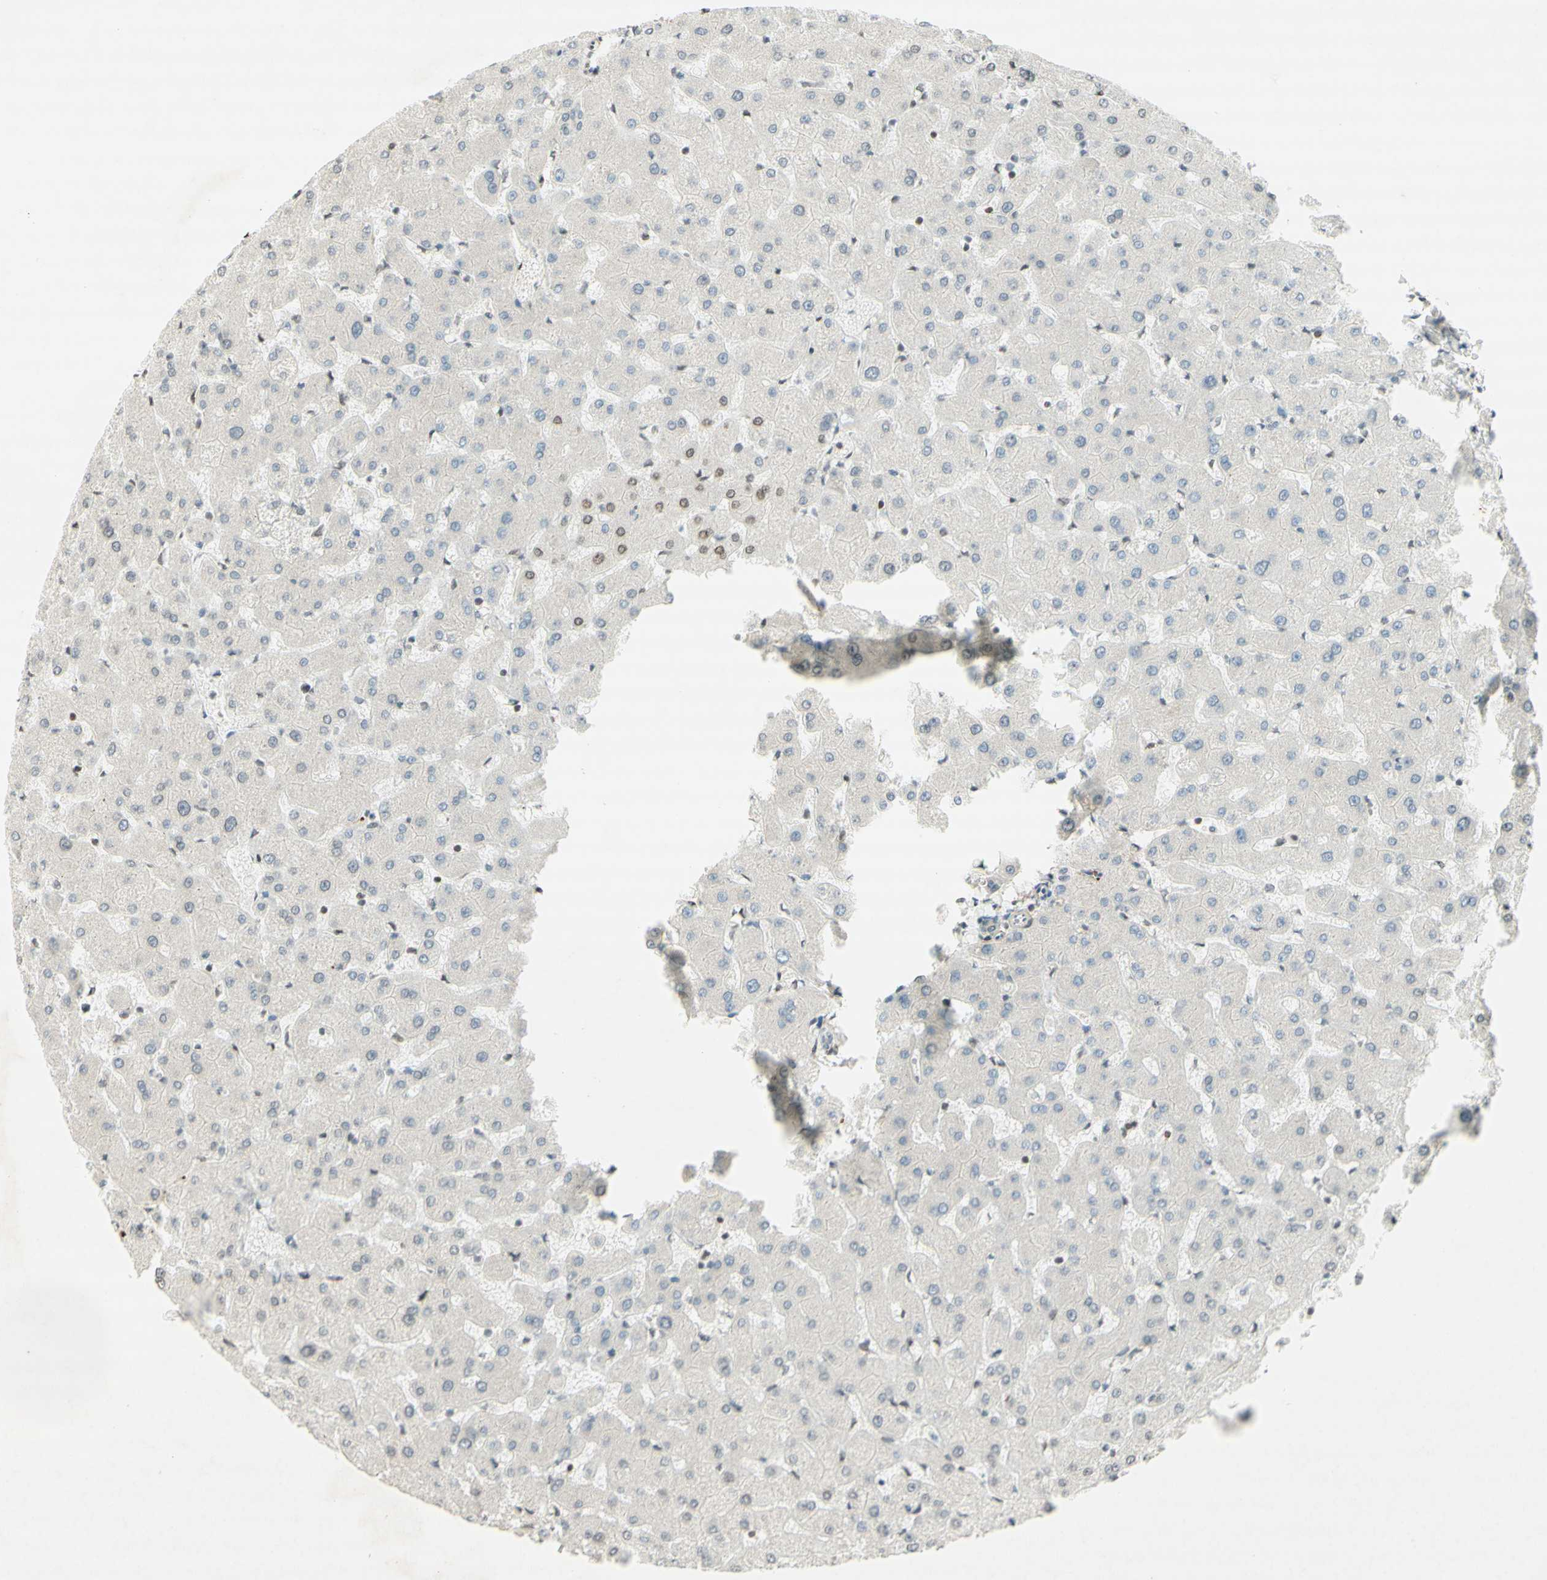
{"staining": {"intensity": "negative", "quantity": "none", "location": "none"}, "tissue": "liver", "cell_type": "Cholangiocytes", "image_type": "normal", "snomed": [{"axis": "morphology", "description": "Normal tissue, NOS"}, {"axis": "topography", "description": "Liver"}], "caption": "Protein analysis of normal liver displays no significant positivity in cholangiocytes. (Stains: DAB immunohistochemistry with hematoxylin counter stain, Microscopy: brightfield microscopy at high magnification).", "gene": "MAP1B", "patient": {"sex": "female", "age": 63}}